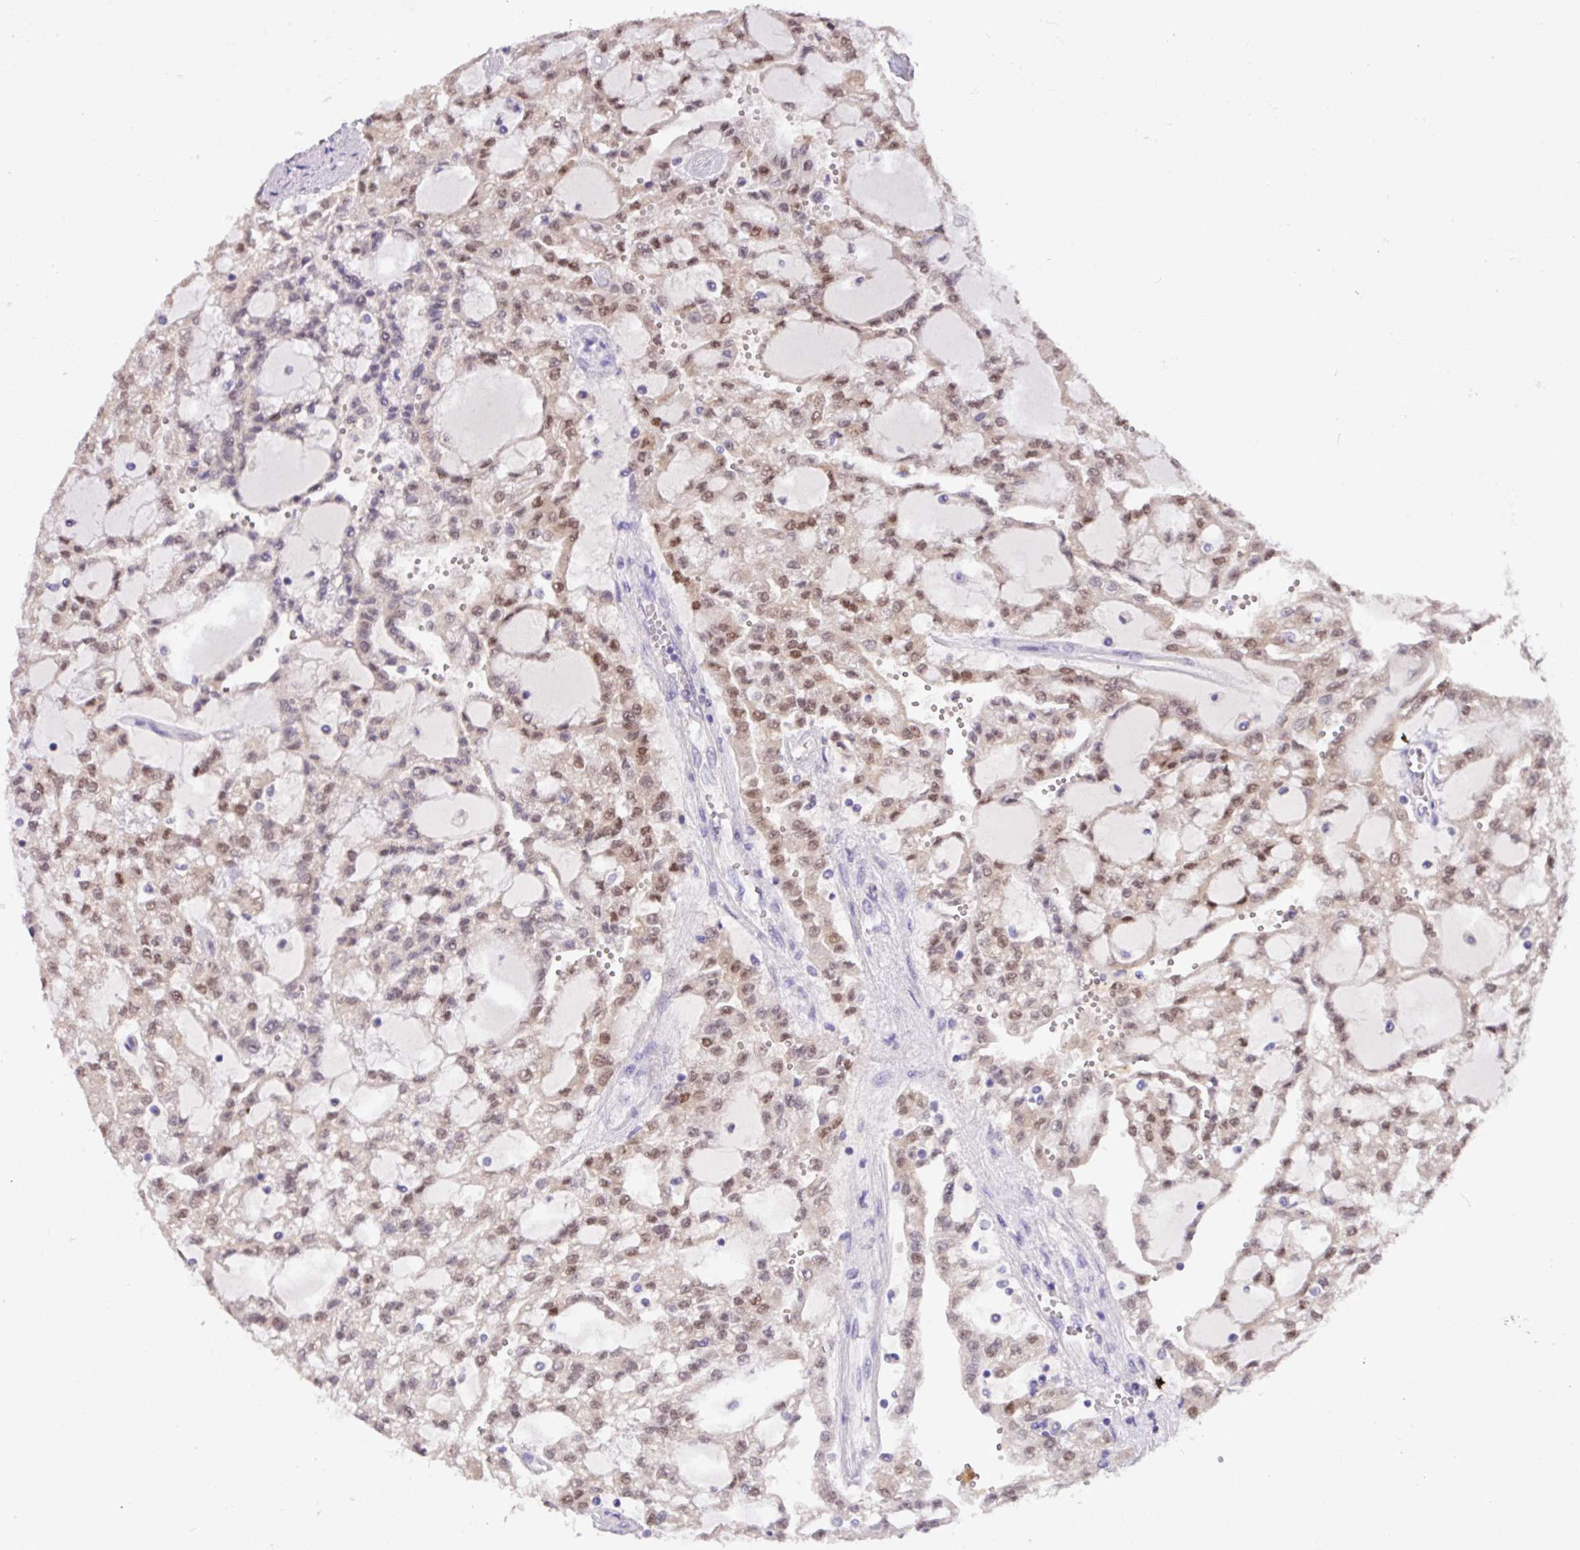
{"staining": {"intensity": "weak", "quantity": ">75%", "location": "nuclear"}, "tissue": "renal cancer", "cell_type": "Tumor cells", "image_type": "cancer", "snomed": [{"axis": "morphology", "description": "Adenocarcinoma, NOS"}, {"axis": "topography", "description": "Kidney"}], "caption": "Protein positivity by IHC demonstrates weak nuclear positivity in approximately >75% of tumor cells in adenocarcinoma (renal).", "gene": "PAX8", "patient": {"sex": "male", "age": 63}}